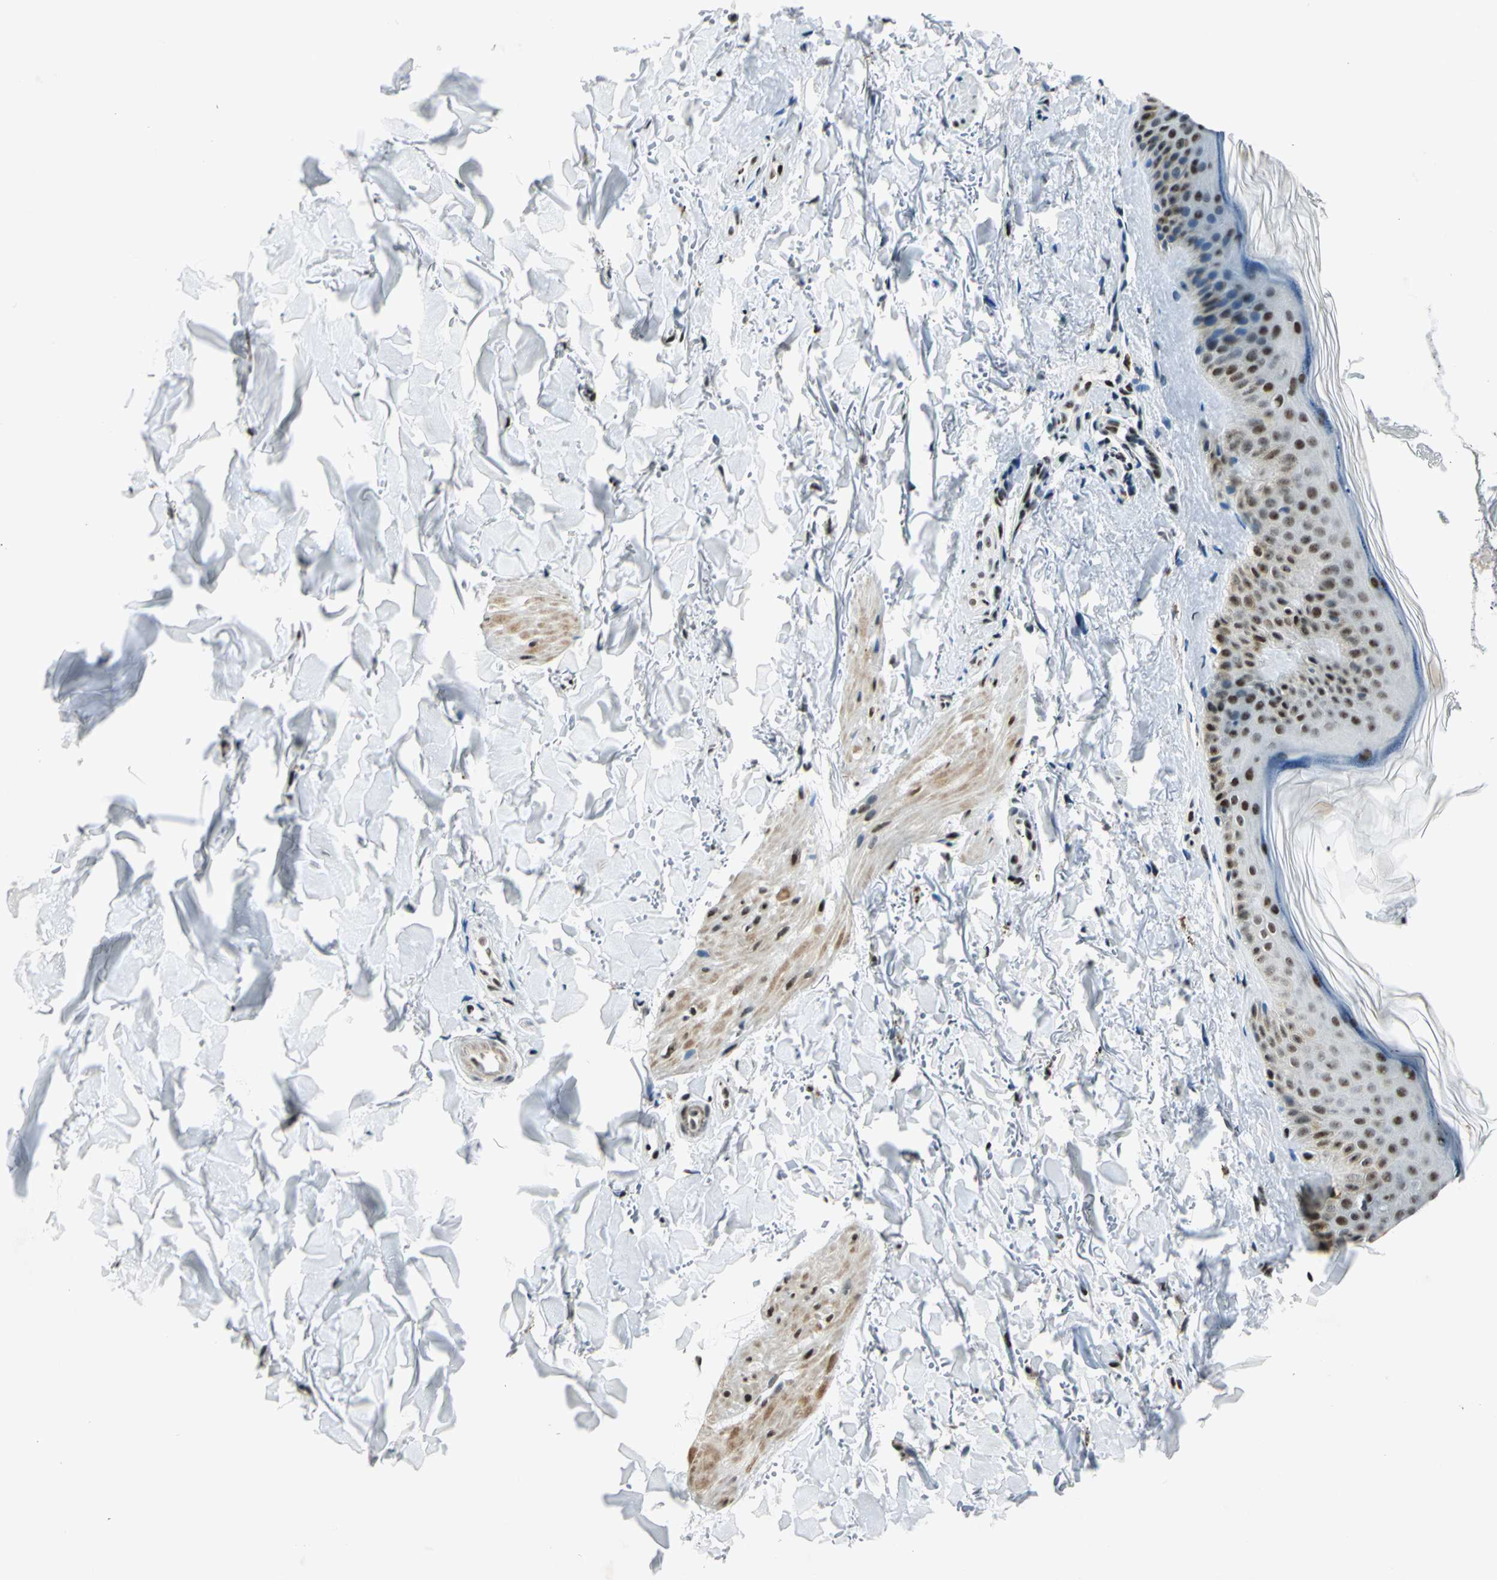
{"staining": {"intensity": "strong", "quantity": "25%-75%", "location": "nuclear"}, "tissue": "skin", "cell_type": "Fibroblasts", "image_type": "normal", "snomed": [{"axis": "morphology", "description": "Normal tissue, NOS"}, {"axis": "topography", "description": "Skin"}], "caption": "Immunohistochemistry (IHC) image of benign human skin stained for a protein (brown), which exhibits high levels of strong nuclear positivity in about 25%-75% of fibroblasts.", "gene": "KAT6B", "patient": {"sex": "male", "age": 71}}